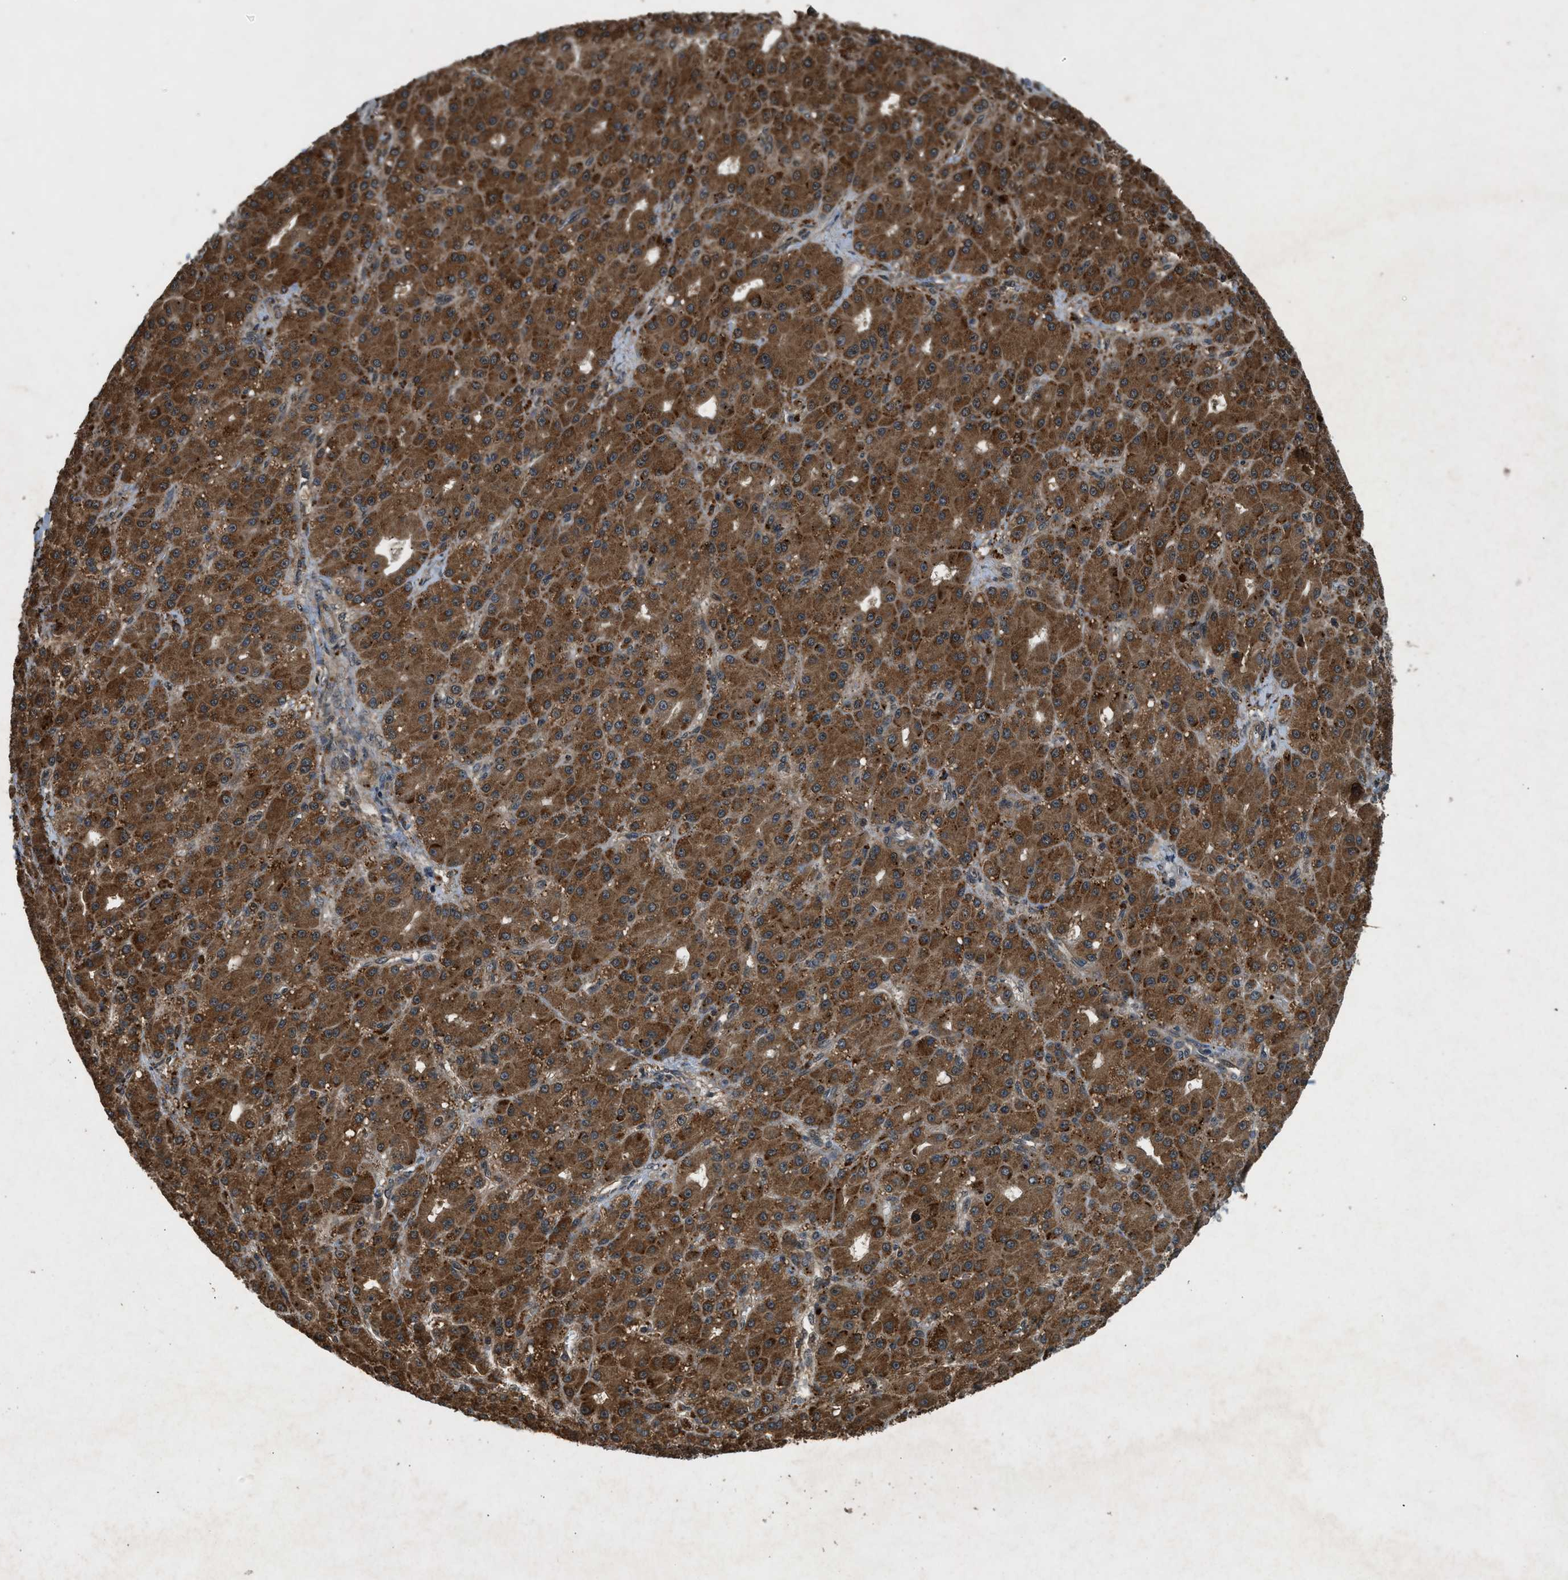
{"staining": {"intensity": "strong", "quantity": ">75%", "location": "cytoplasmic/membranous"}, "tissue": "liver cancer", "cell_type": "Tumor cells", "image_type": "cancer", "snomed": [{"axis": "morphology", "description": "Cholangiocarcinoma"}, {"axis": "topography", "description": "Liver"}], "caption": "DAB immunohistochemical staining of human liver cholangiocarcinoma reveals strong cytoplasmic/membranous protein expression in approximately >75% of tumor cells.", "gene": "RPS6KB1", "patient": {"sex": "female", "age": 70}}